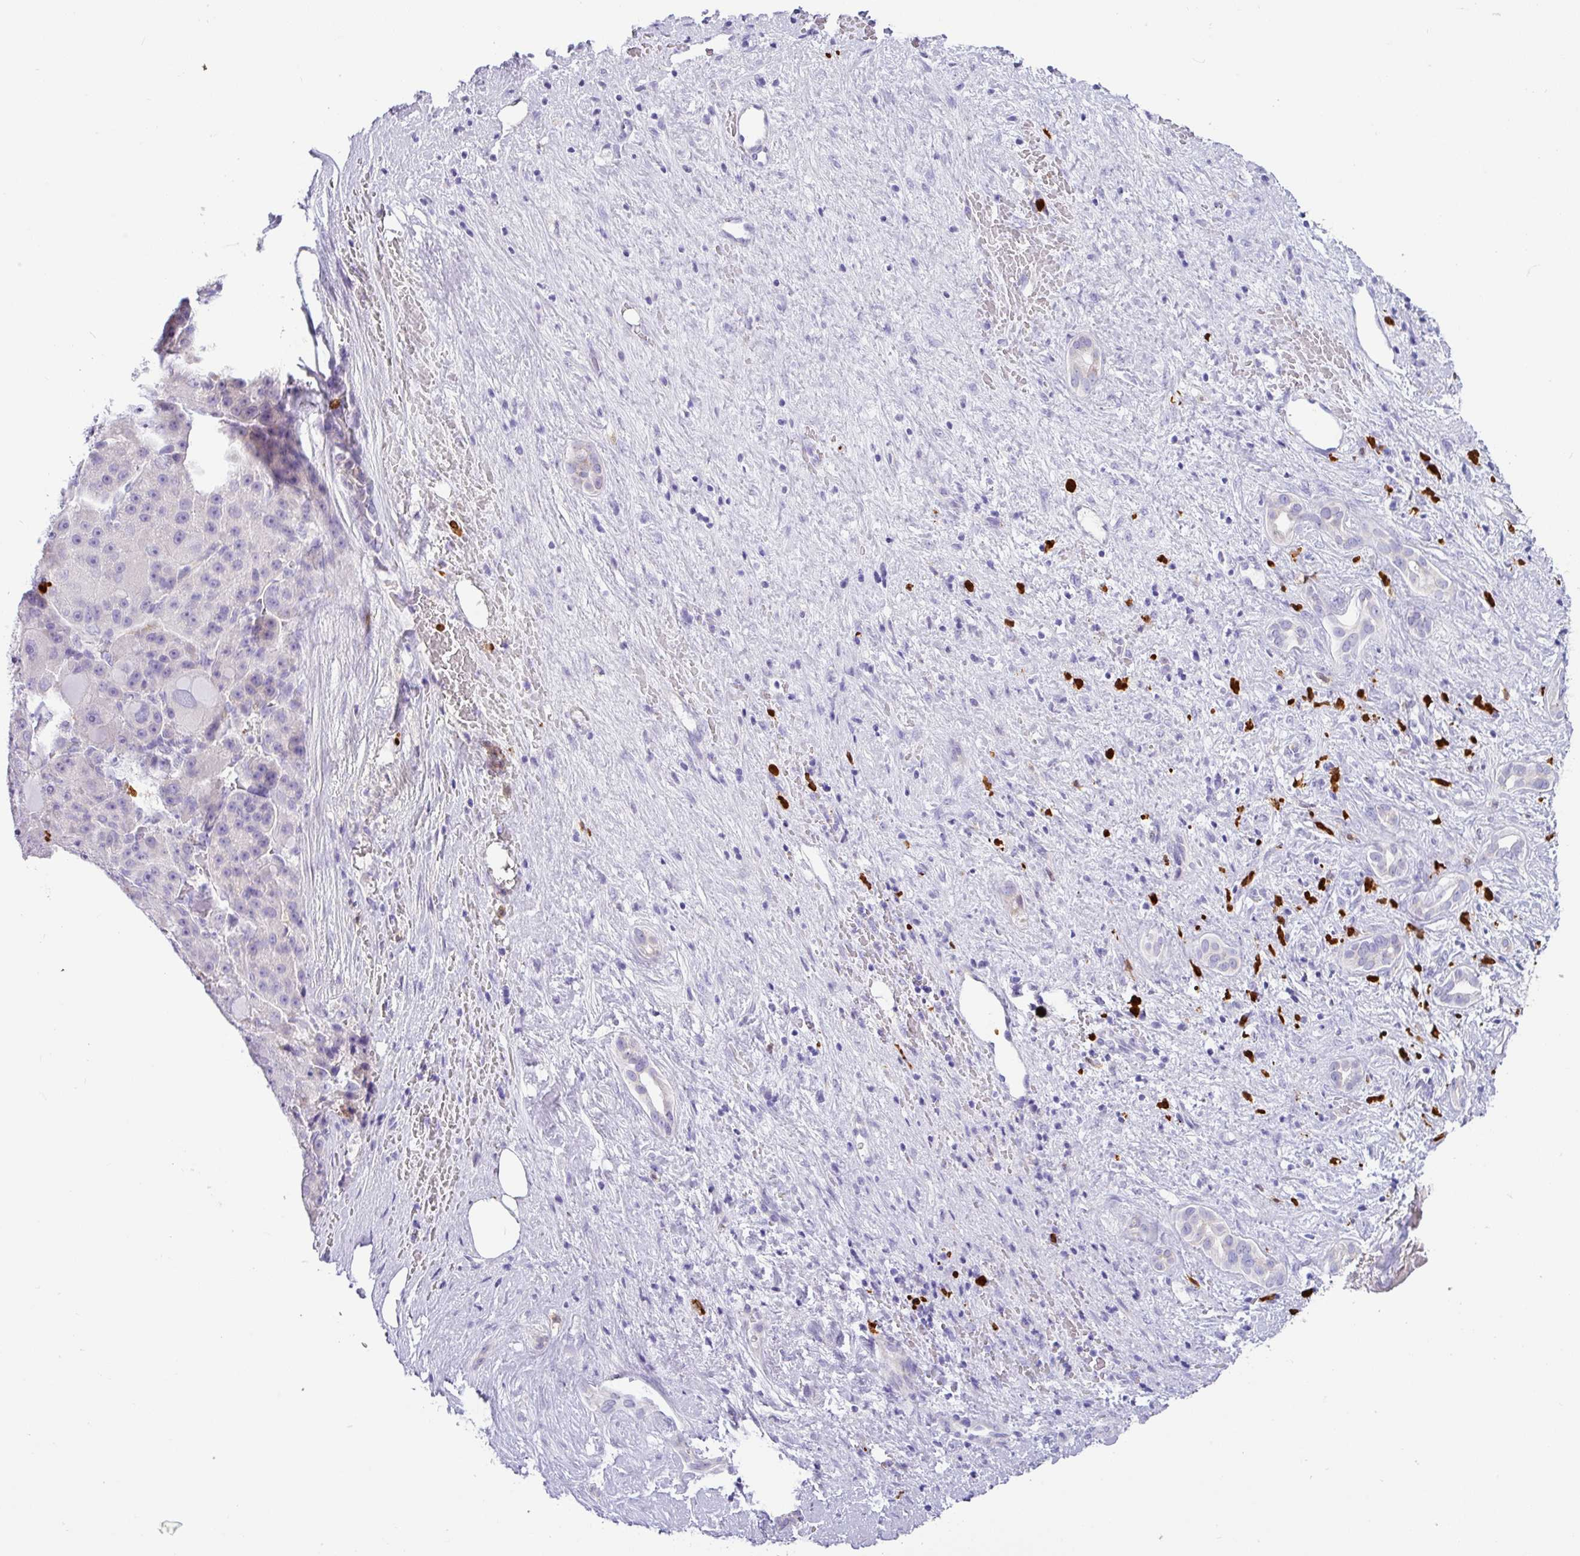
{"staining": {"intensity": "negative", "quantity": "none", "location": "none"}, "tissue": "liver cancer", "cell_type": "Tumor cells", "image_type": "cancer", "snomed": [{"axis": "morphology", "description": "Carcinoma, Hepatocellular, NOS"}, {"axis": "topography", "description": "Liver"}], "caption": "Hepatocellular carcinoma (liver) was stained to show a protein in brown. There is no significant positivity in tumor cells.", "gene": "SH2D3C", "patient": {"sex": "male", "age": 76}}